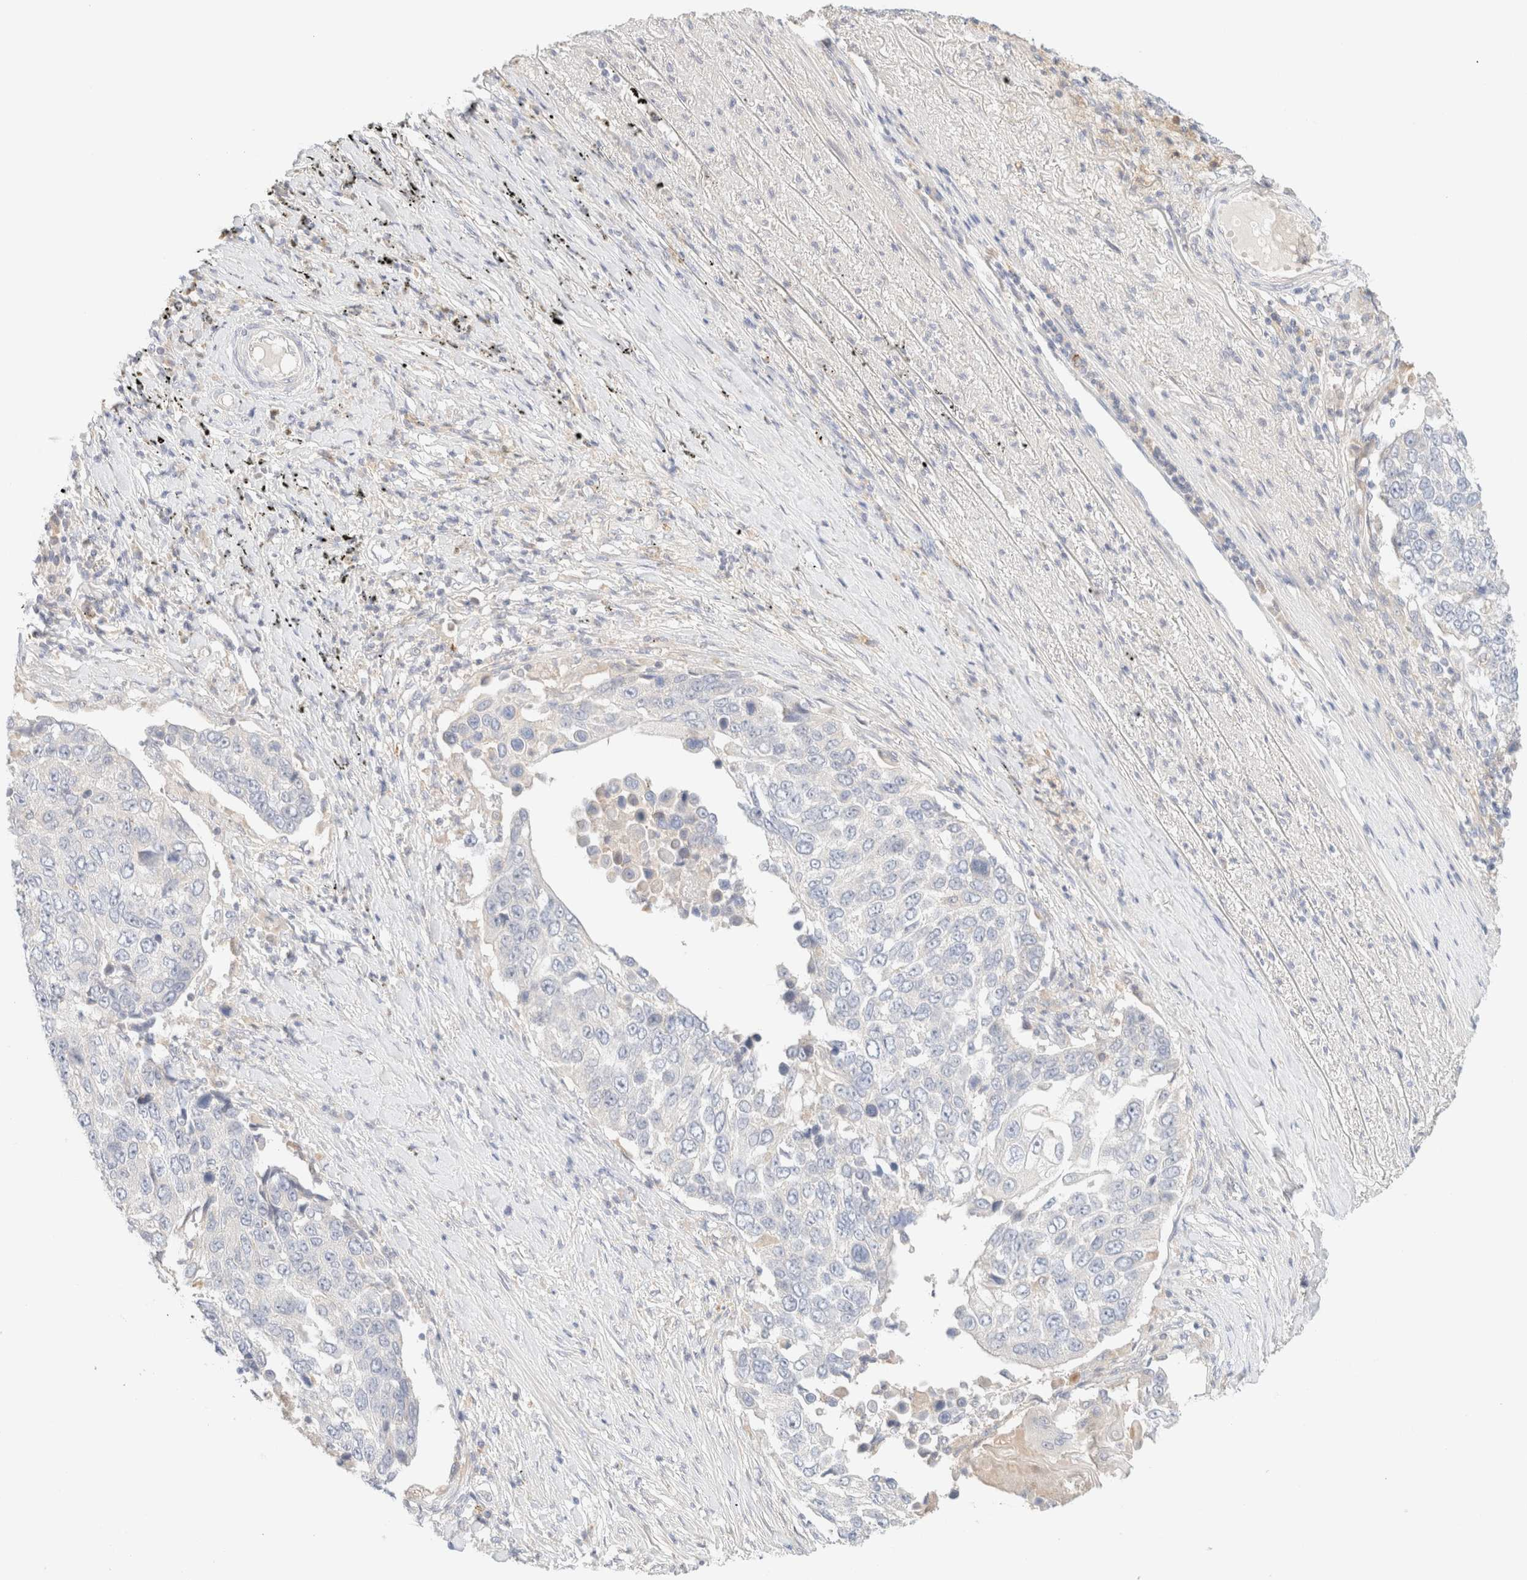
{"staining": {"intensity": "negative", "quantity": "none", "location": "none"}, "tissue": "lung cancer", "cell_type": "Tumor cells", "image_type": "cancer", "snomed": [{"axis": "morphology", "description": "Squamous cell carcinoma, NOS"}, {"axis": "topography", "description": "Lung"}], "caption": "An image of human squamous cell carcinoma (lung) is negative for staining in tumor cells.", "gene": "SARM1", "patient": {"sex": "male", "age": 66}}